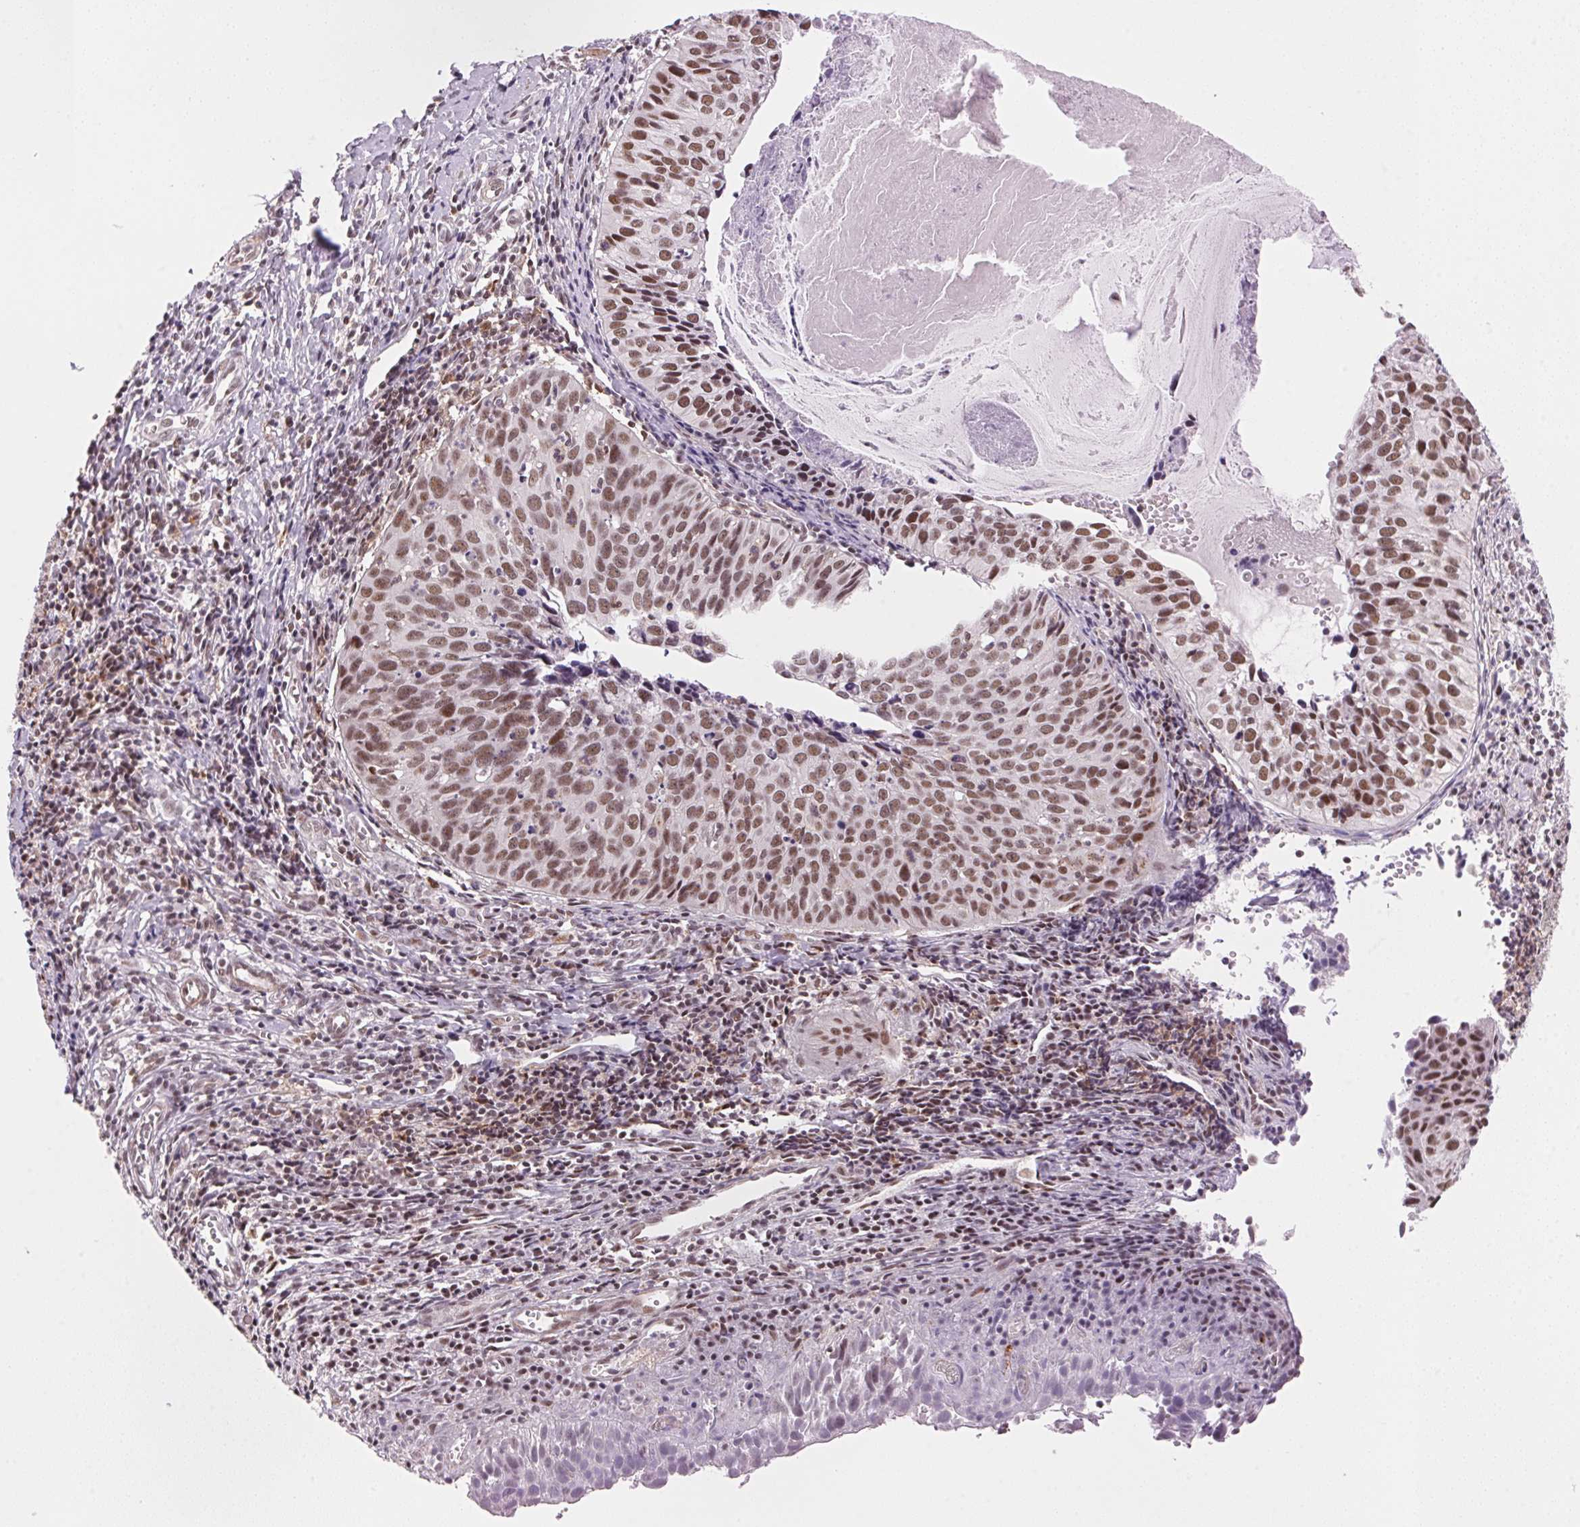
{"staining": {"intensity": "moderate", "quantity": ">75%", "location": "nuclear"}, "tissue": "cervical cancer", "cell_type": "Tumor cells", "image_type": "cancer", "snomed": [{"axis": "morphology", "description": "Squamous cell carcinoma, NOS"}, {"axis": "topography", "description": "Cervix"}], "caption": "DAB immunohistochemical staining of human cervical squamous cell carcinoma shows moderate nuclear protein expression in about >75% of tumor cells.", "gene": "HNRNPDL", "patient": {"sex": "female", "age": 31}}